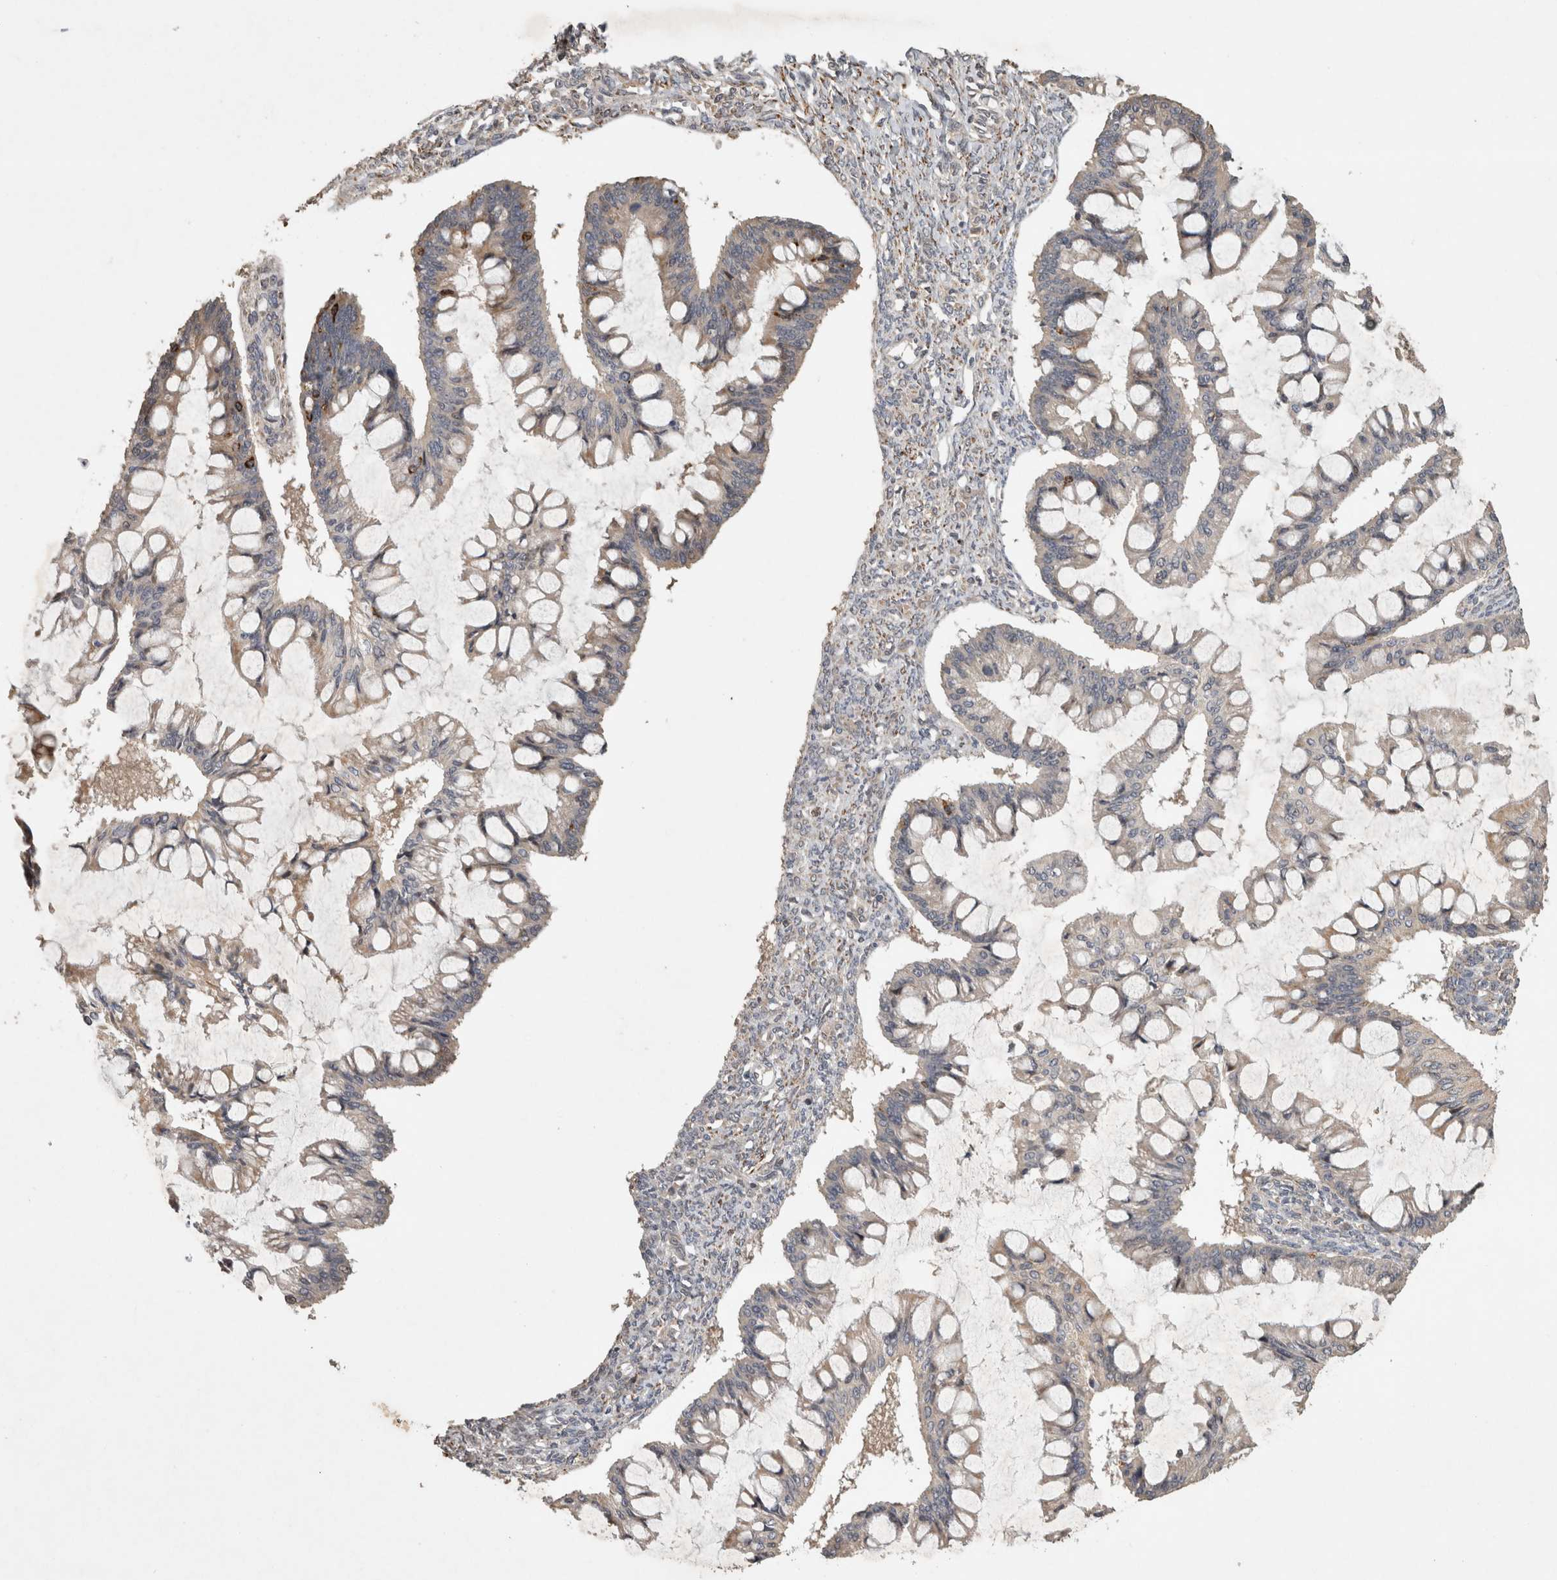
{"staining": {"intensity": "weak", "quantity": "25%-75%", "location": "cytoplasmic/membranous"}, "tissue": "ovarian cancer", "cell_type": "Tumor cells", "image_type": "cancer", "snomed": [{"axis": "morphology", "description": "Cystadenocarcinoma, mucinous, NOS"}, {"axis": "topography", "description": "Ovary"}], "caption": "Human ovarian cancer stained with a brown dye demonstrates weak cytoplasmic/membranous positive positivity in about 25%-75% of tumor cells.", "gene": "SERAC1", "patient": {"sex": "female", "age": 73}}